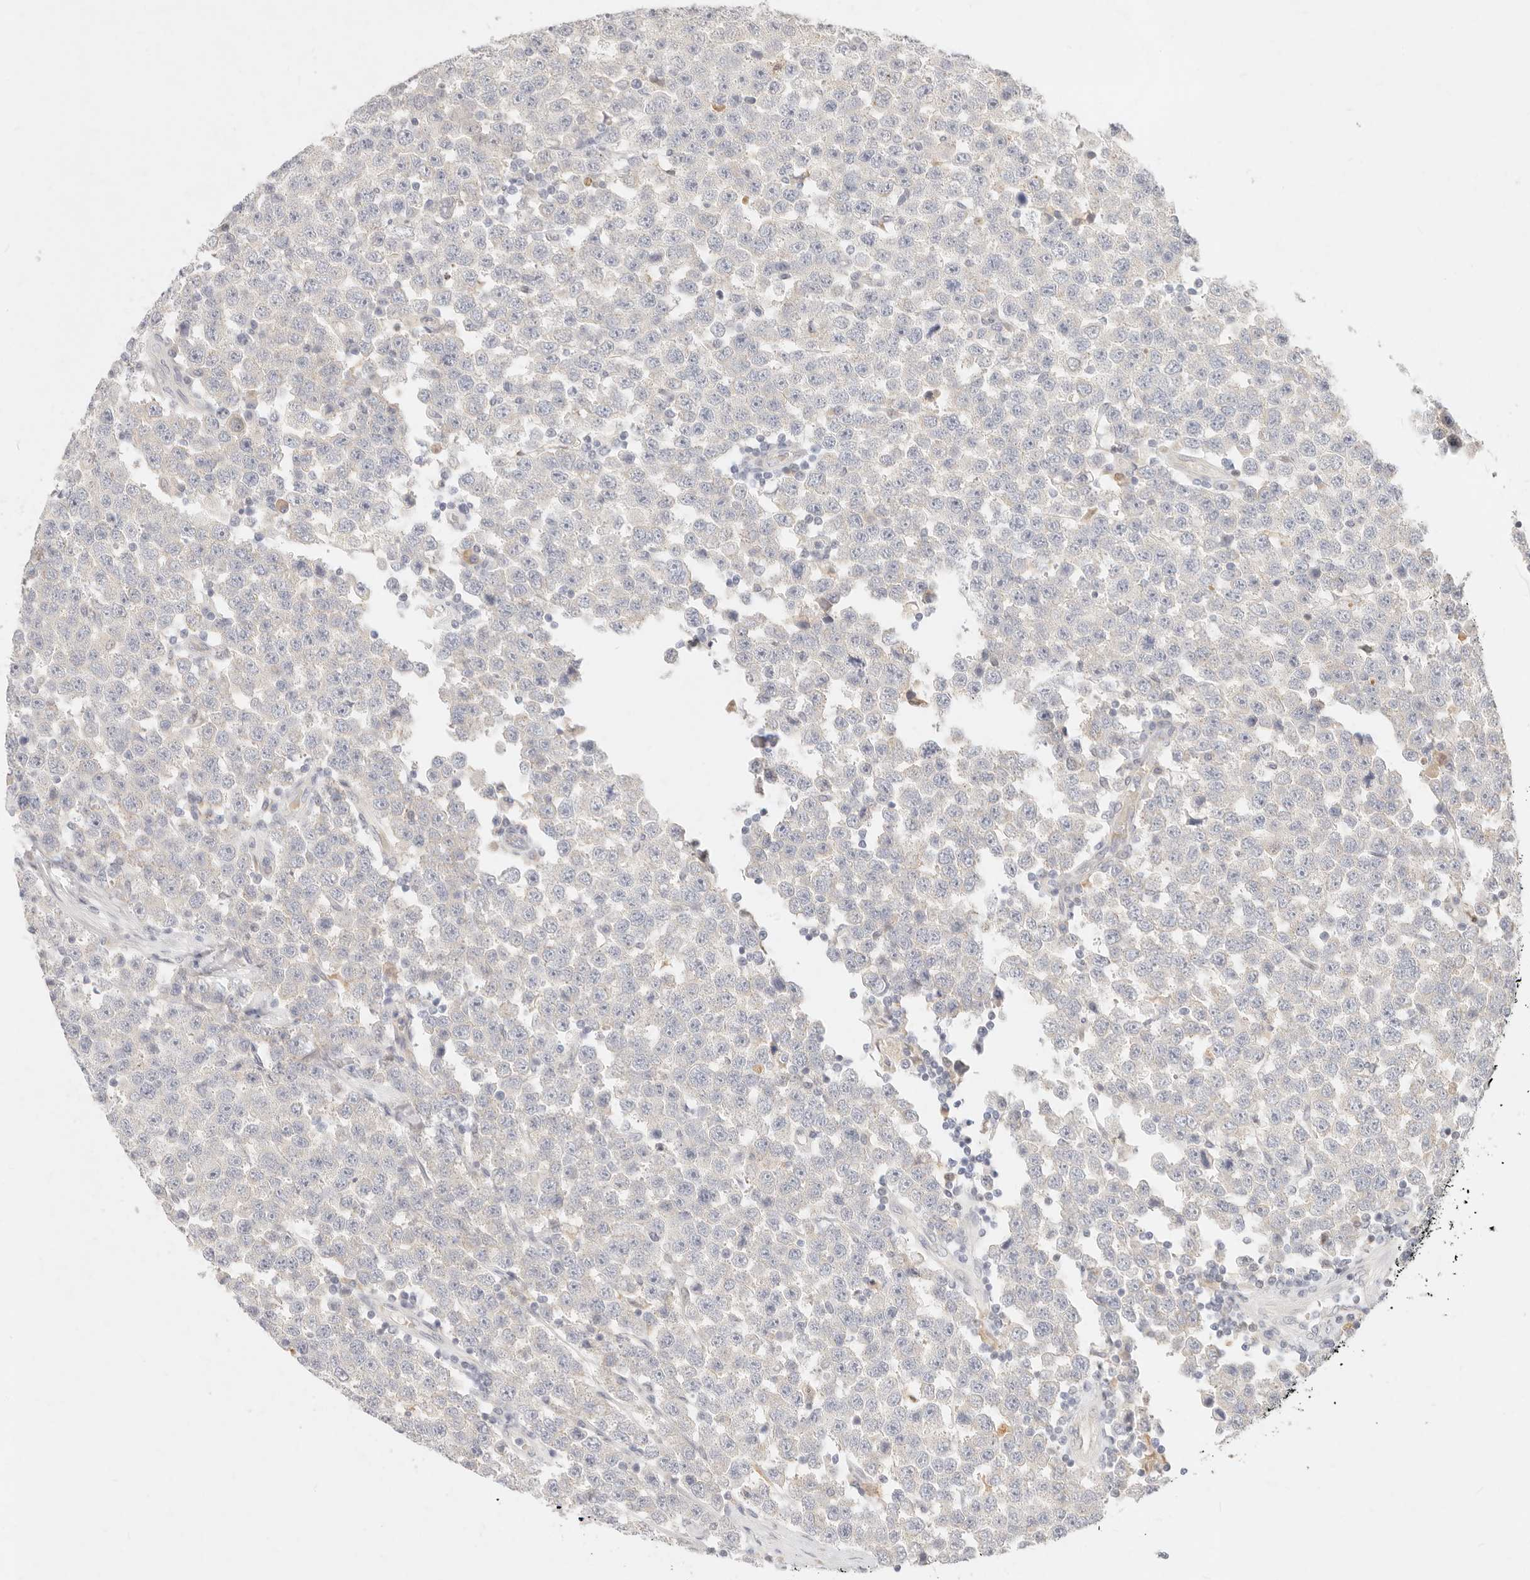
{"staining": {"intensity": "negative", "quantity": "none", "location": "none"}, "tissue": "testis cancer", "cell_type": "Tumor cells", "image_type": "cancer", "snomed": [{"axis": "morphology", "description": "Seminoma, NOS"}, {"axis": "topography", "description": "Testis"}], "caption": "Immunohistochemistry of testis cancer demonstrates no expression in tumor cells.", "gene": "ASCL3", "patient": {"sex": "male", "age": 28}}